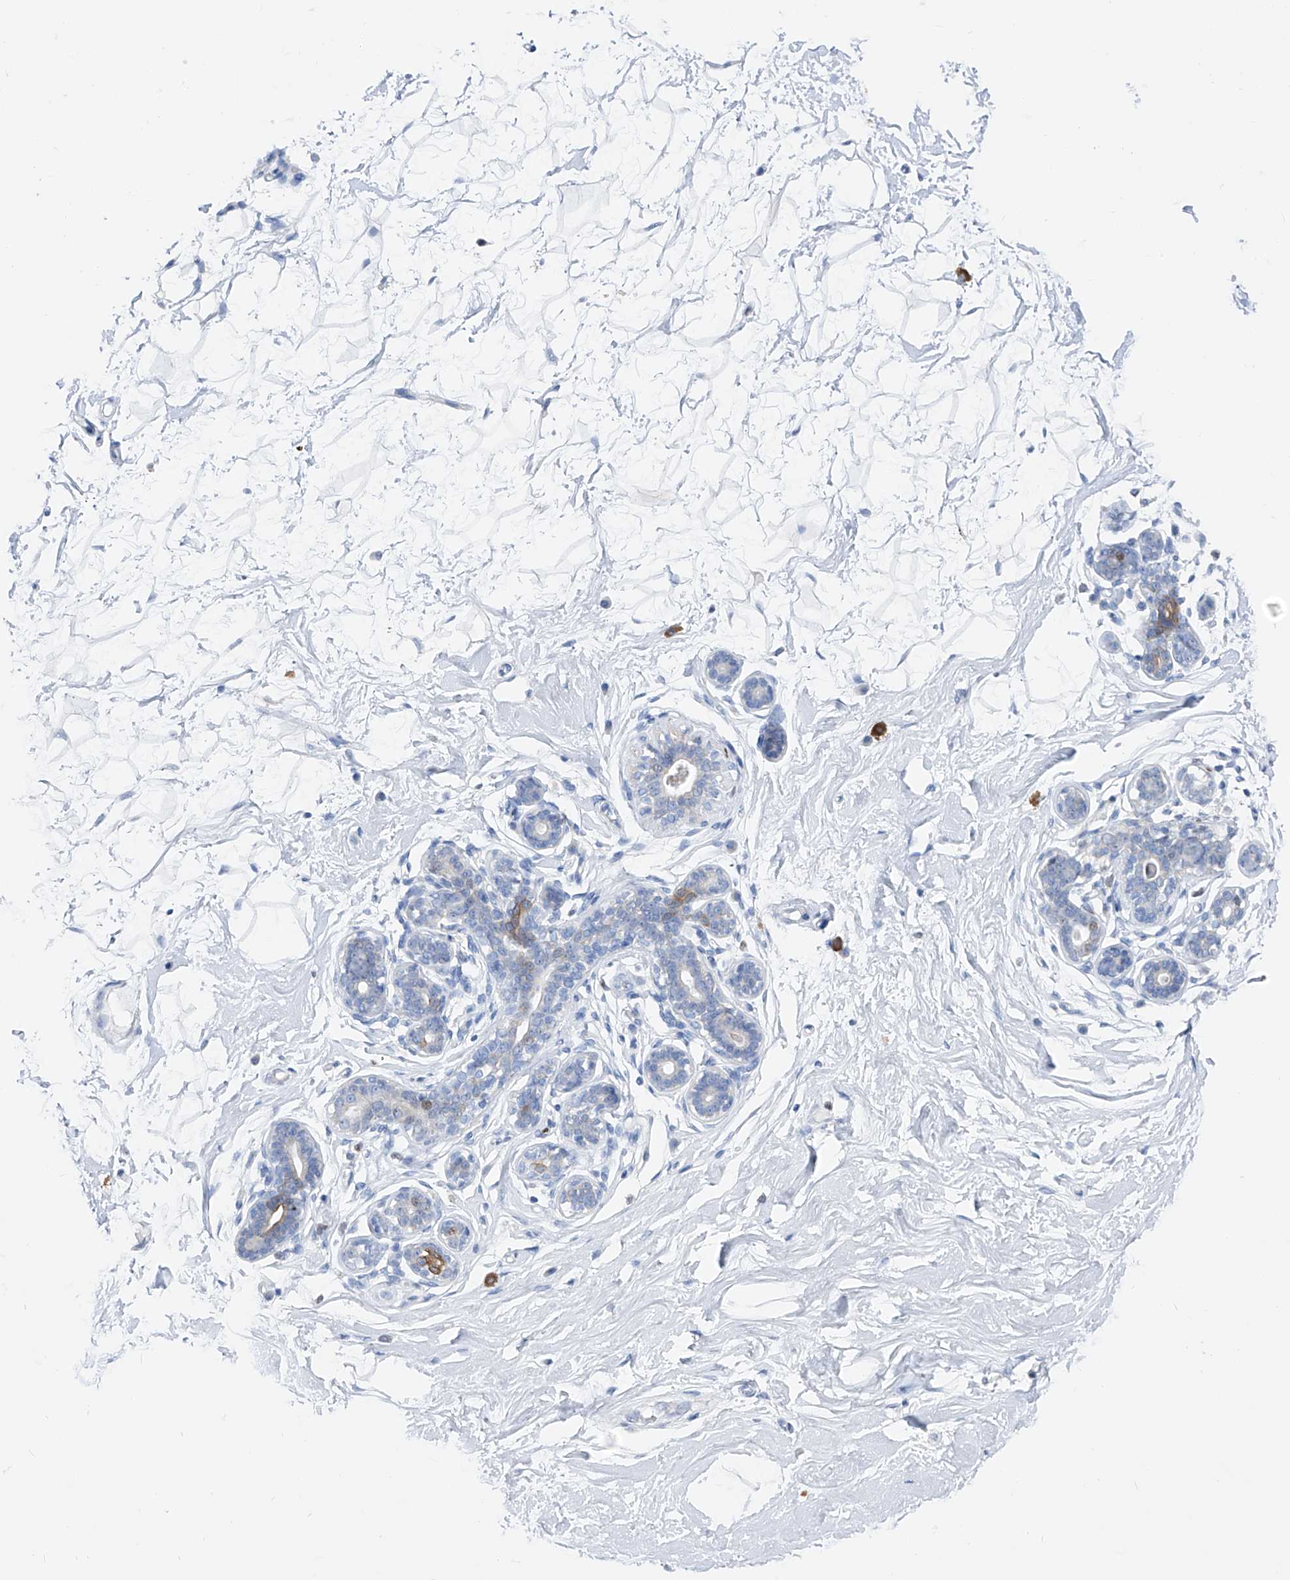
{"staining": {"intensity": "negative", "quantity": "none", "location": "none"}, "tissue": "breast", "cell_type": "Adipocytes", "image_type": "normal", "snomed": [{"axis": "morphology", "description": "Normal tissue, NOS"}, {"axis": "morphology", "description": "Adenoma, NOS"}, {"axis": "topography", "description": "Breast"}], "caption": "This is an immunohistochemistry histopathology image of benign human breast. There is no positivity in adipocytes.", "gene": "FRS3", "patient": {"sex": "female", "age": 23}}